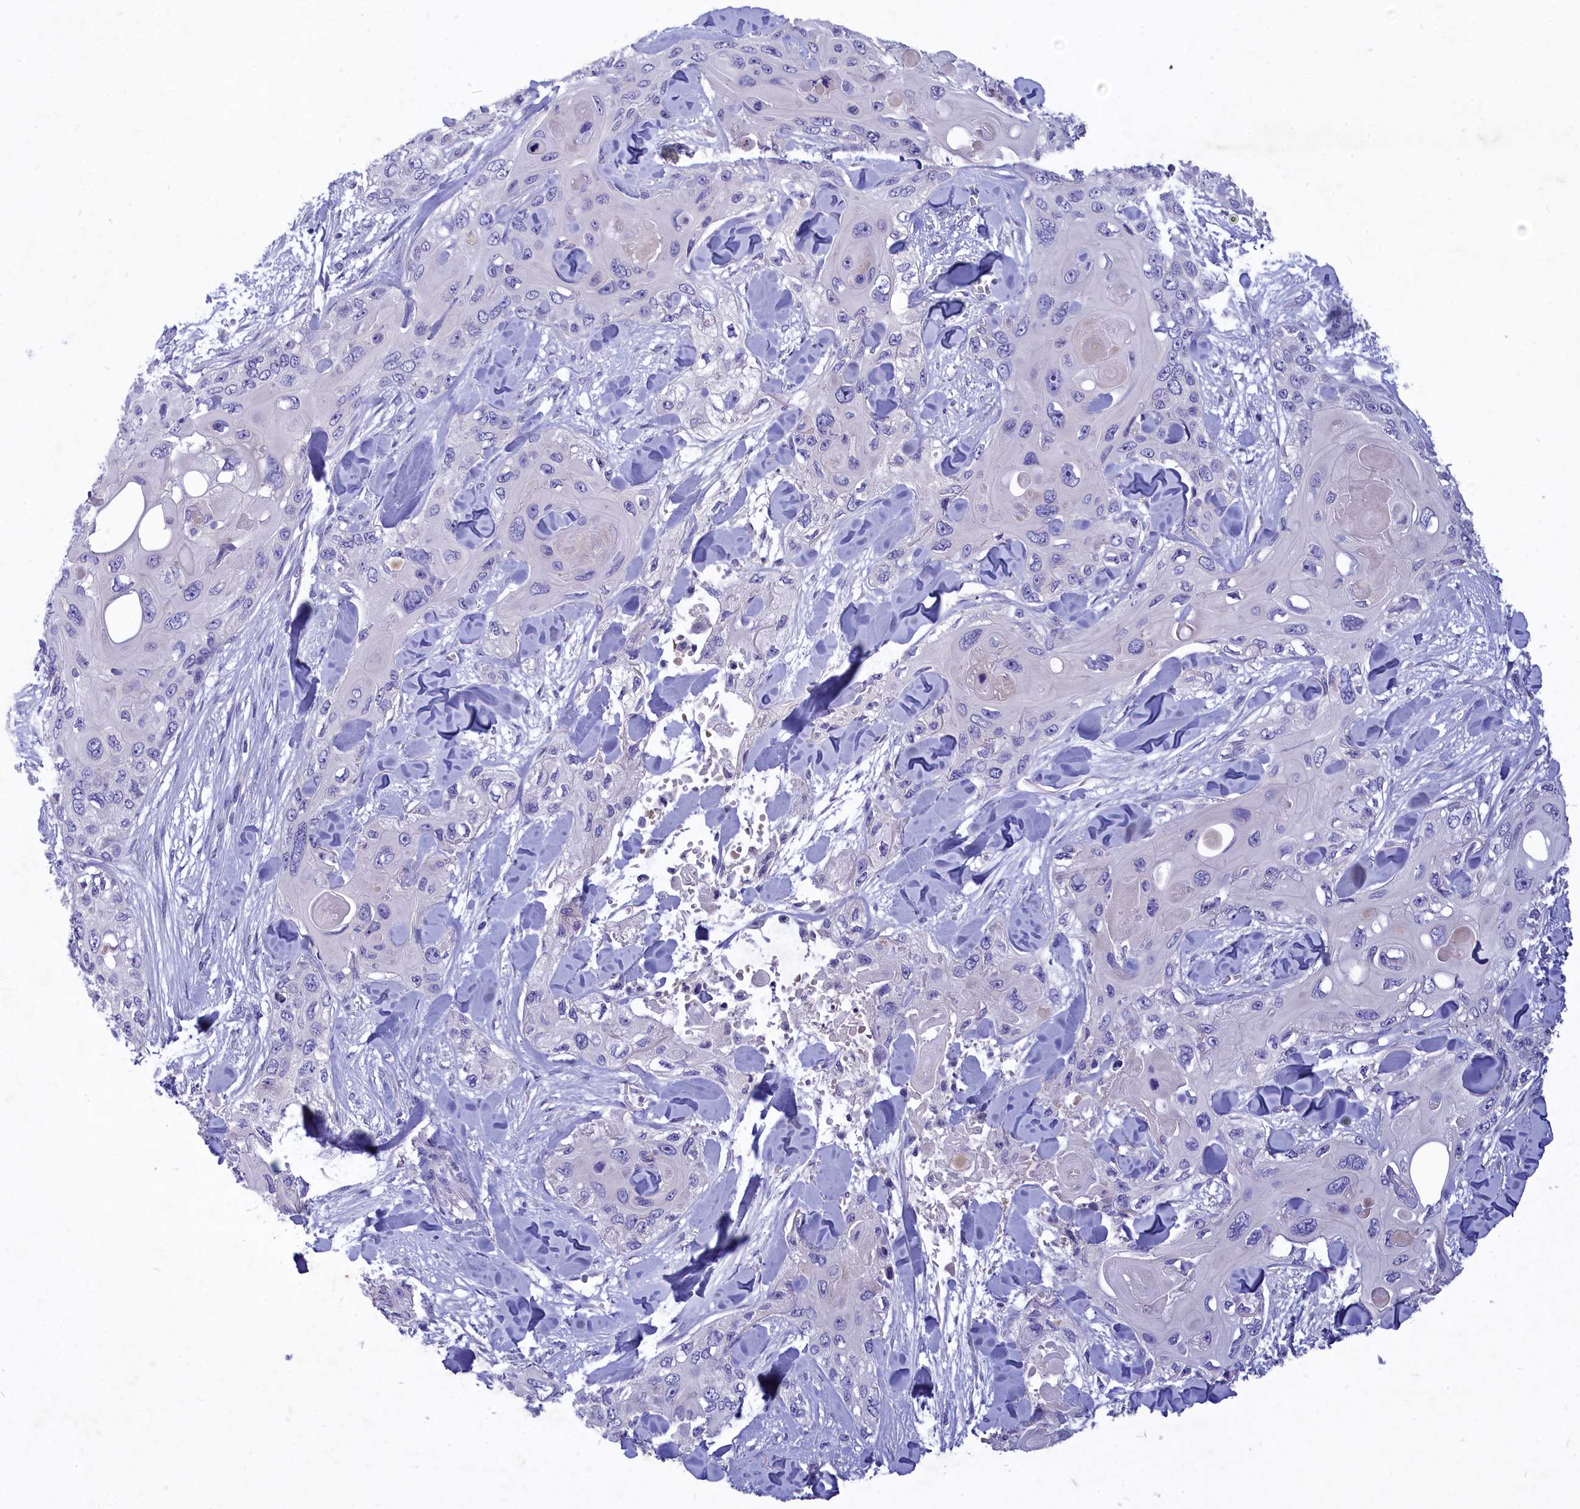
{"staining": {"intensity": "negative", "quantity": "none", "location": "none"}, "tissue": "skin cancer", "cell_type": "Tumor cells", "image_type": "cancer", "snomed": [{"axis": "morphology", "description": "Normal tissue, NOS"}, {"axis": "morphology", "description": "Squamous cell carcinoma, NOS"}, {"axis": "topography", "description": "Skin"}], "caption": "Immunohistochemical staining of skin cancer (squamous cell carcinoma) shows no significant staining in tumor cells. (DAB (3,3'-diaminobenzidine) IHC visualized using brightfield microscopy, high magnification).", "gene": "DEFB119", "patient": {"sex": "male", "age": 72}}